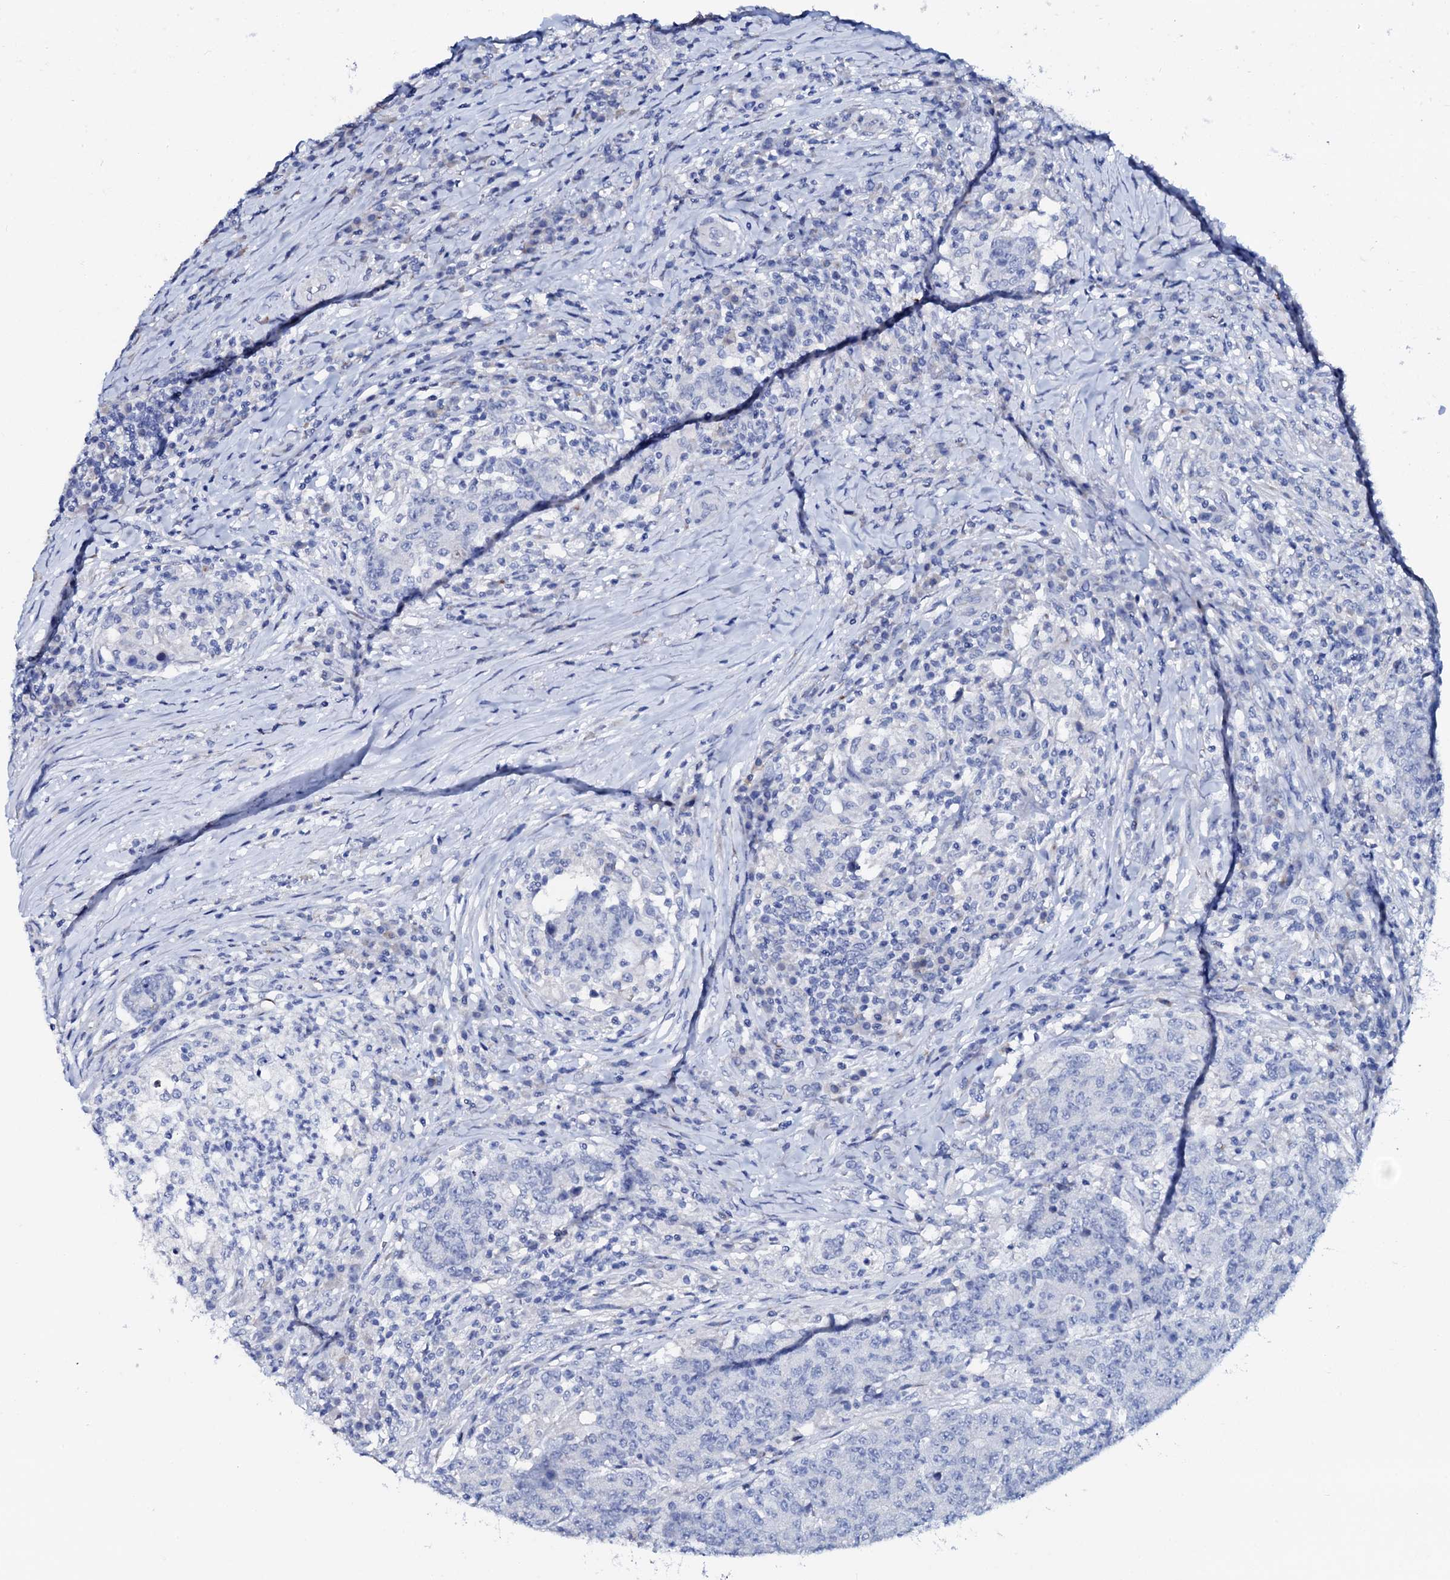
{"staining": {"intensity": "negative", "quantity": "none", "location": "none"}, "tissue": "colorectal cancer", "cell_type": "Tumor cells", "image_type": "cancer", "snomed": [{"axis": "morphology", "description": "Adenocarcinoma, NOS"}, {"axis": "topography", "description": "Colon"}], "caption": "A histopathology image of colorectal cancer (adenocarcinoma) stained for a protein demonstrates no brown staining in tumor cells. (DAB IHC visualized using brightfield microscopy, high magnification).", "gene": "AMER2", "patient": {"sex": "female", "age": 75}}